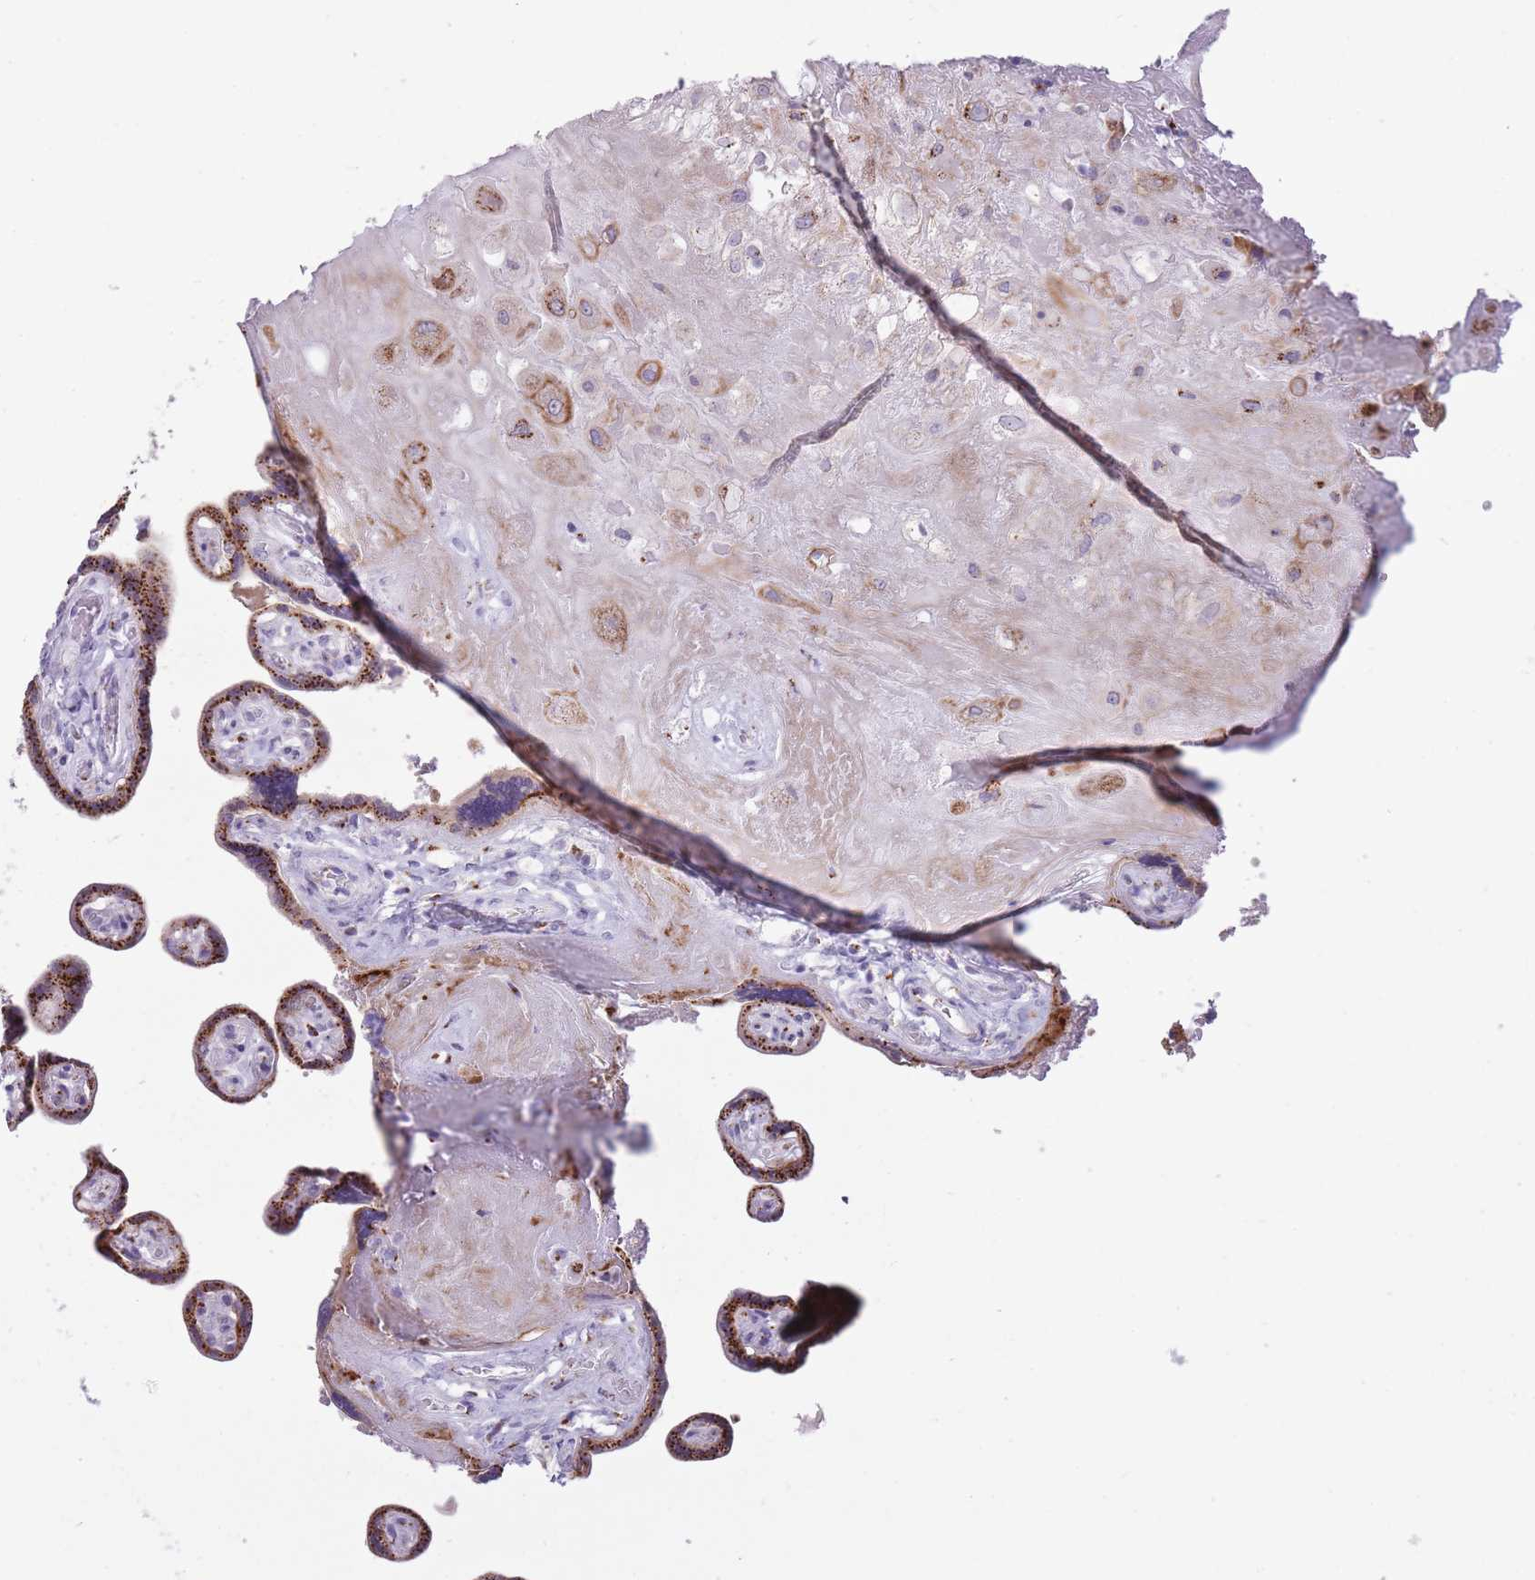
{"staining": {"intensity": "moderate", "quantity": ">75%", "location": "cytoplasmic/membranous"}, "tissue": "placenta", "cell_type": "Decidual cells", "image_type": "normal", "snomed": [{"axis": "morphology", "description": "Normal tissue, NOS"}, {"axis": "topography", "description": "Placenta"}], "caption": "Protein analysis of benign placenta demonstrates moderate cytoplasmic/membranous expression in about >75% of decidual cells. (brown staining indicates protein expression, while blue staining denotes nuclei).", "gene": "B4GALT2", "patient": {"sex": "female", "age": 32}}